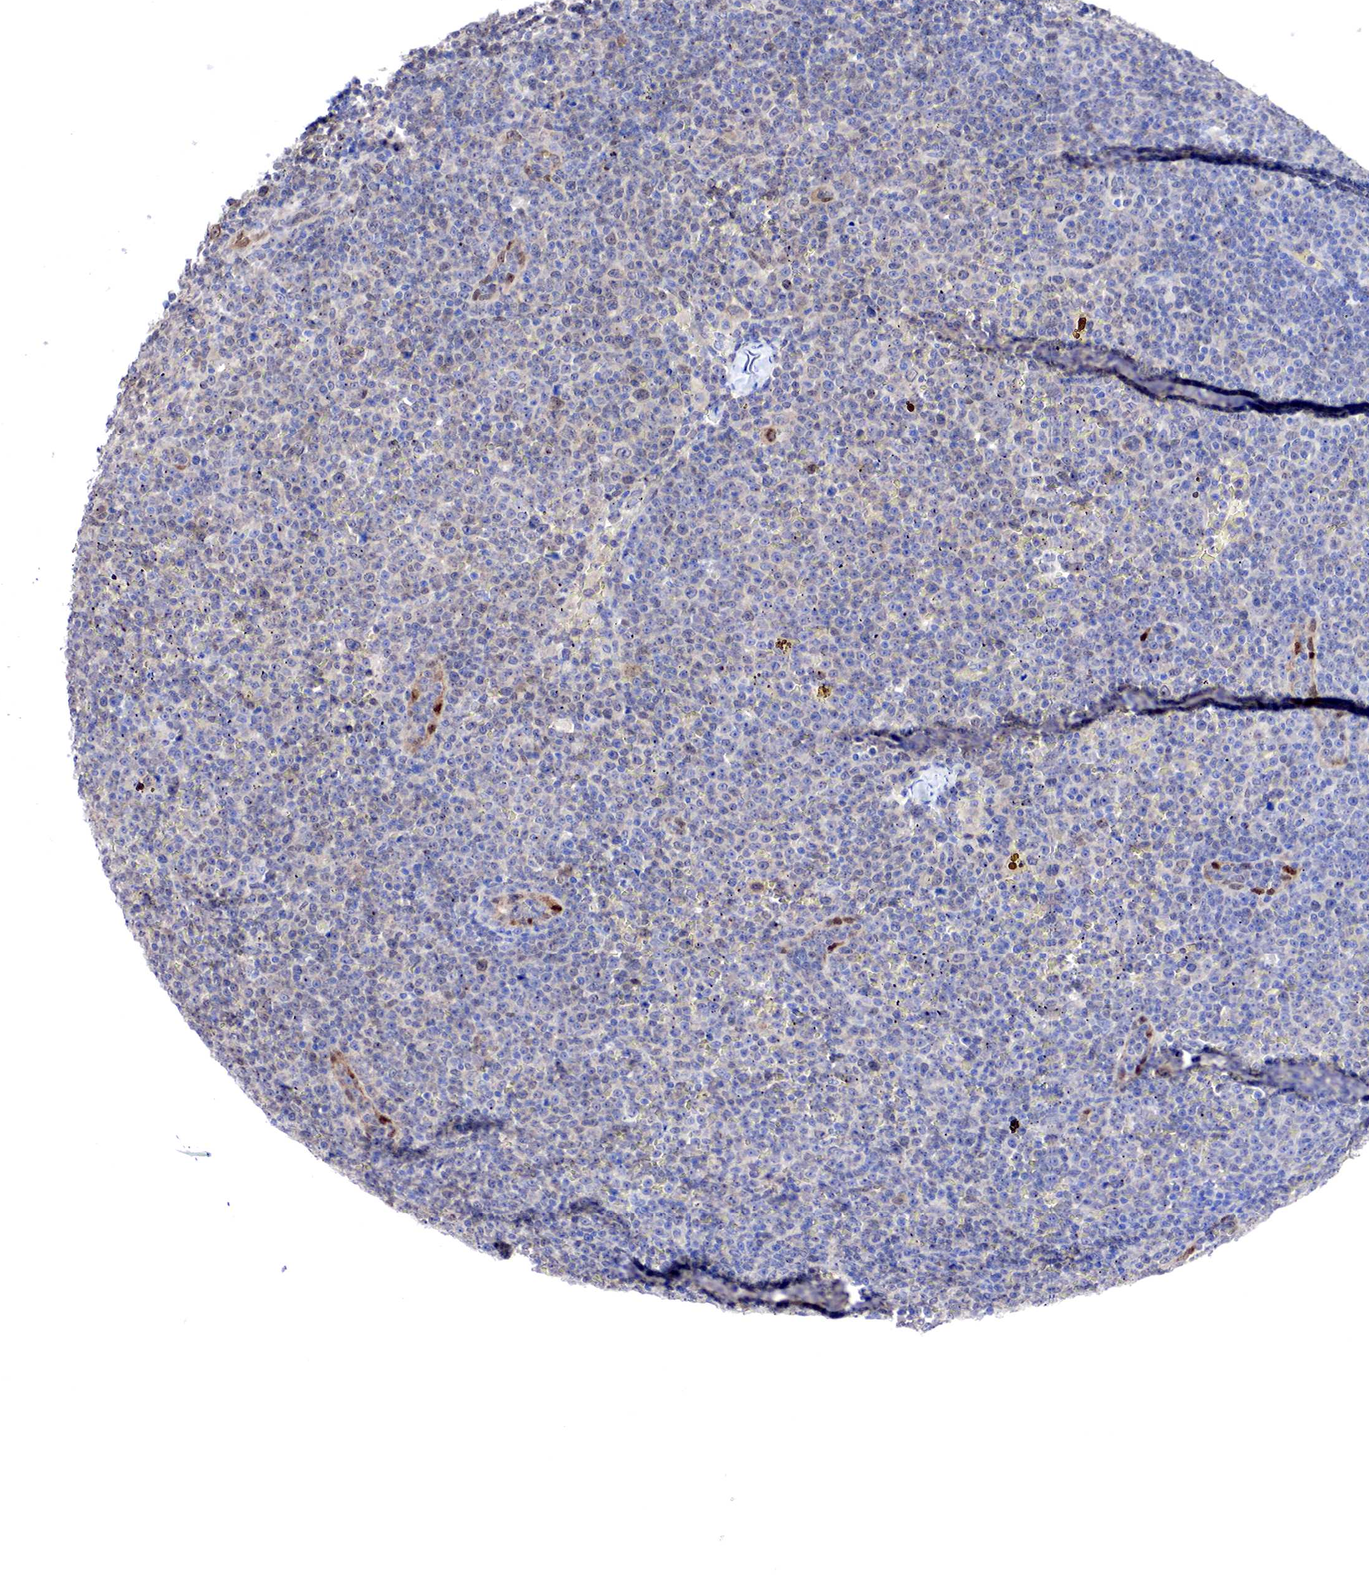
{"staining": {"intensity": "negative", "quantity": "none", "location": "none"}, "tissue": "lymphoma", "cell_type": "Tumor cells", "image_type": "cancer", "snomed": [{"axis": "morphology", "description": "Malignant lymphoma, non-Hodgkin's type, Low grade"}, {"axis": "topography", "description": "Lymph node"}], "caption": "This is an IHC micrograph of human low-grade malignant lymphoma, non-Hodgkin's type. There is no staining in tumor cells.", "gene": "PABIR2", "patient": {"sex": "male", "age": 50}}